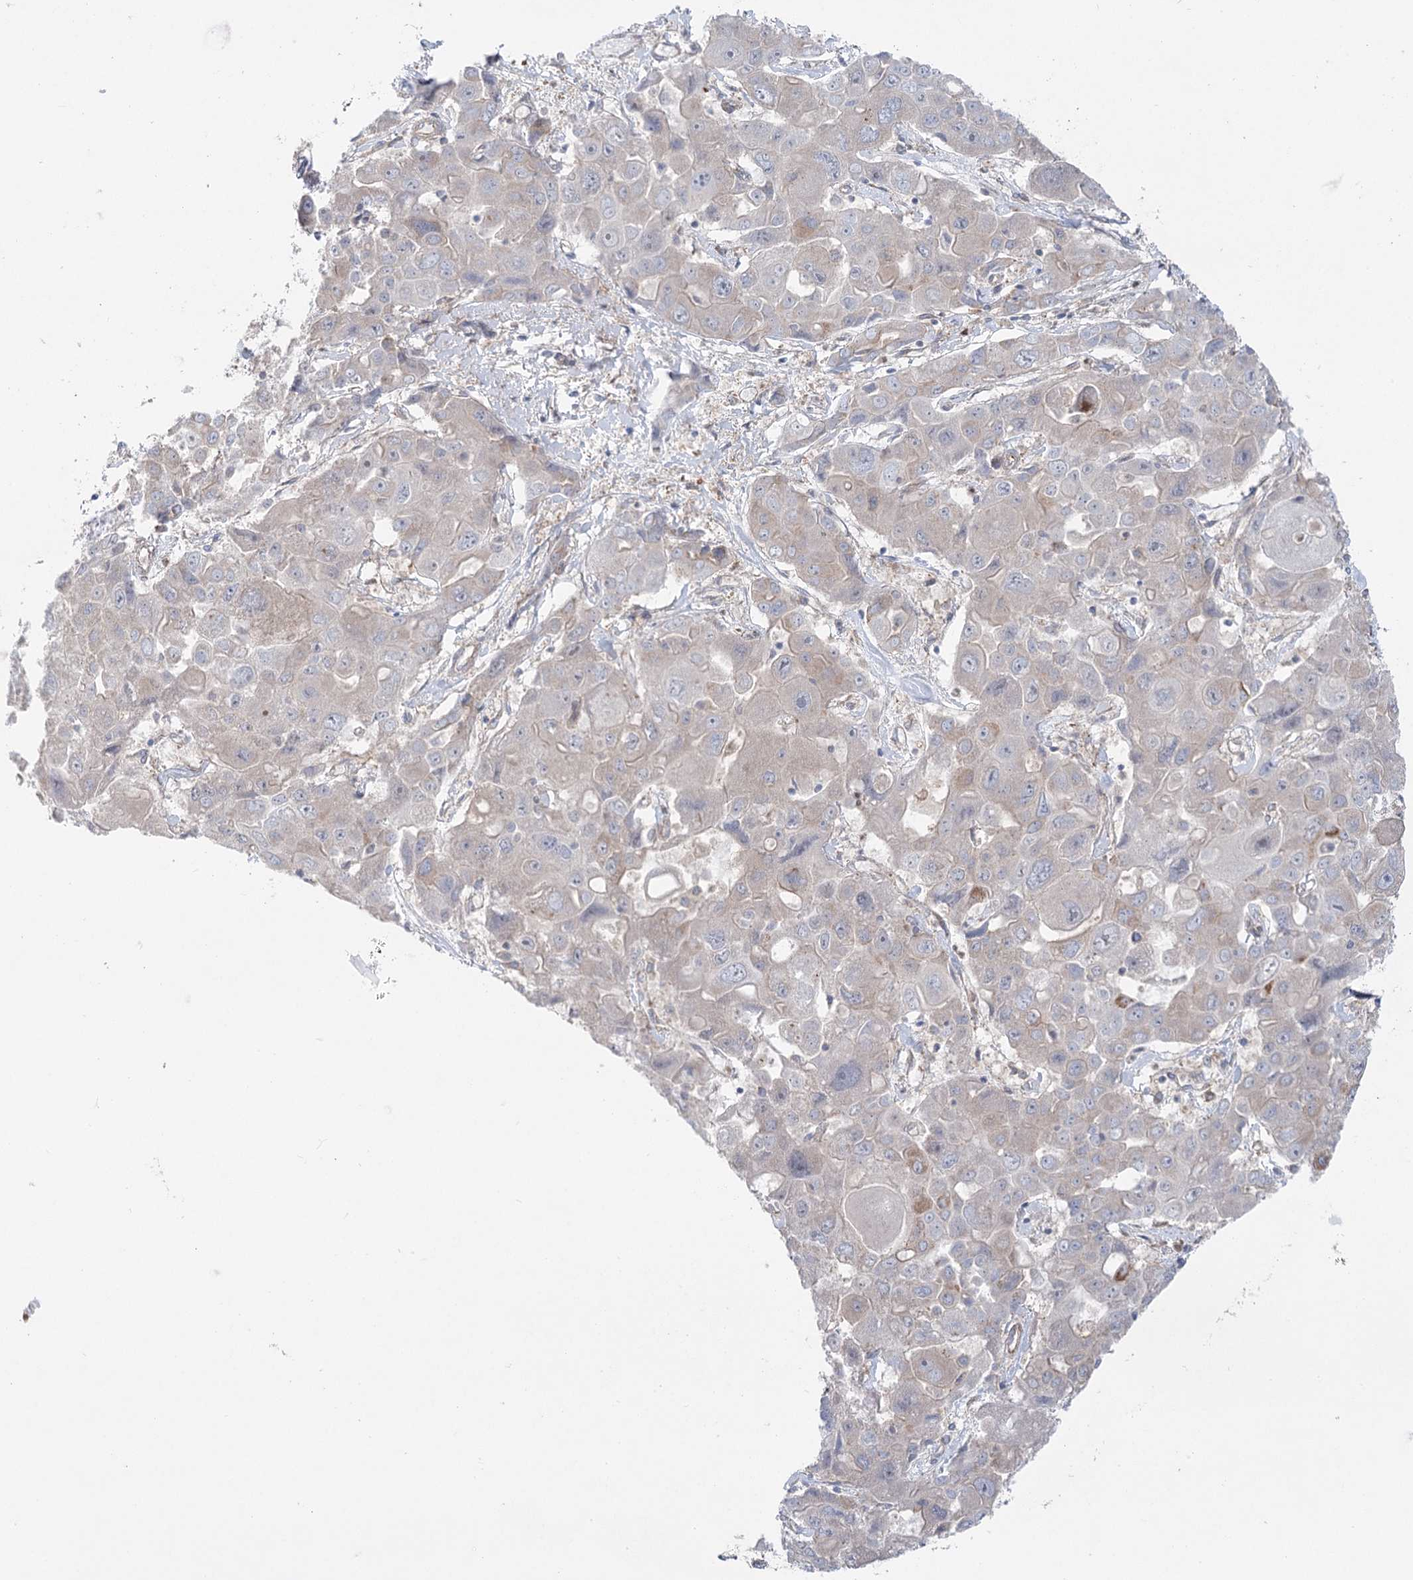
{"staining": {"intensity": "weak", "quantity": "<25%", "location": "cytoplasmic/membranous"}, "tissue": "liver cancer", "cell_type": "Tumor cells", "image_type": "cancer", "snomed": [{"axis": "morphology", "description": "Cholangiocarcinoma"}, {"axis": "topography", "description": "Liver"}], "caption": "A photomicrograph of human liver cholangiocarcinoma is negative for staining in tumor cells.", "gene": "SCN11A", "patient": {"sex": "male", "age": 67}}